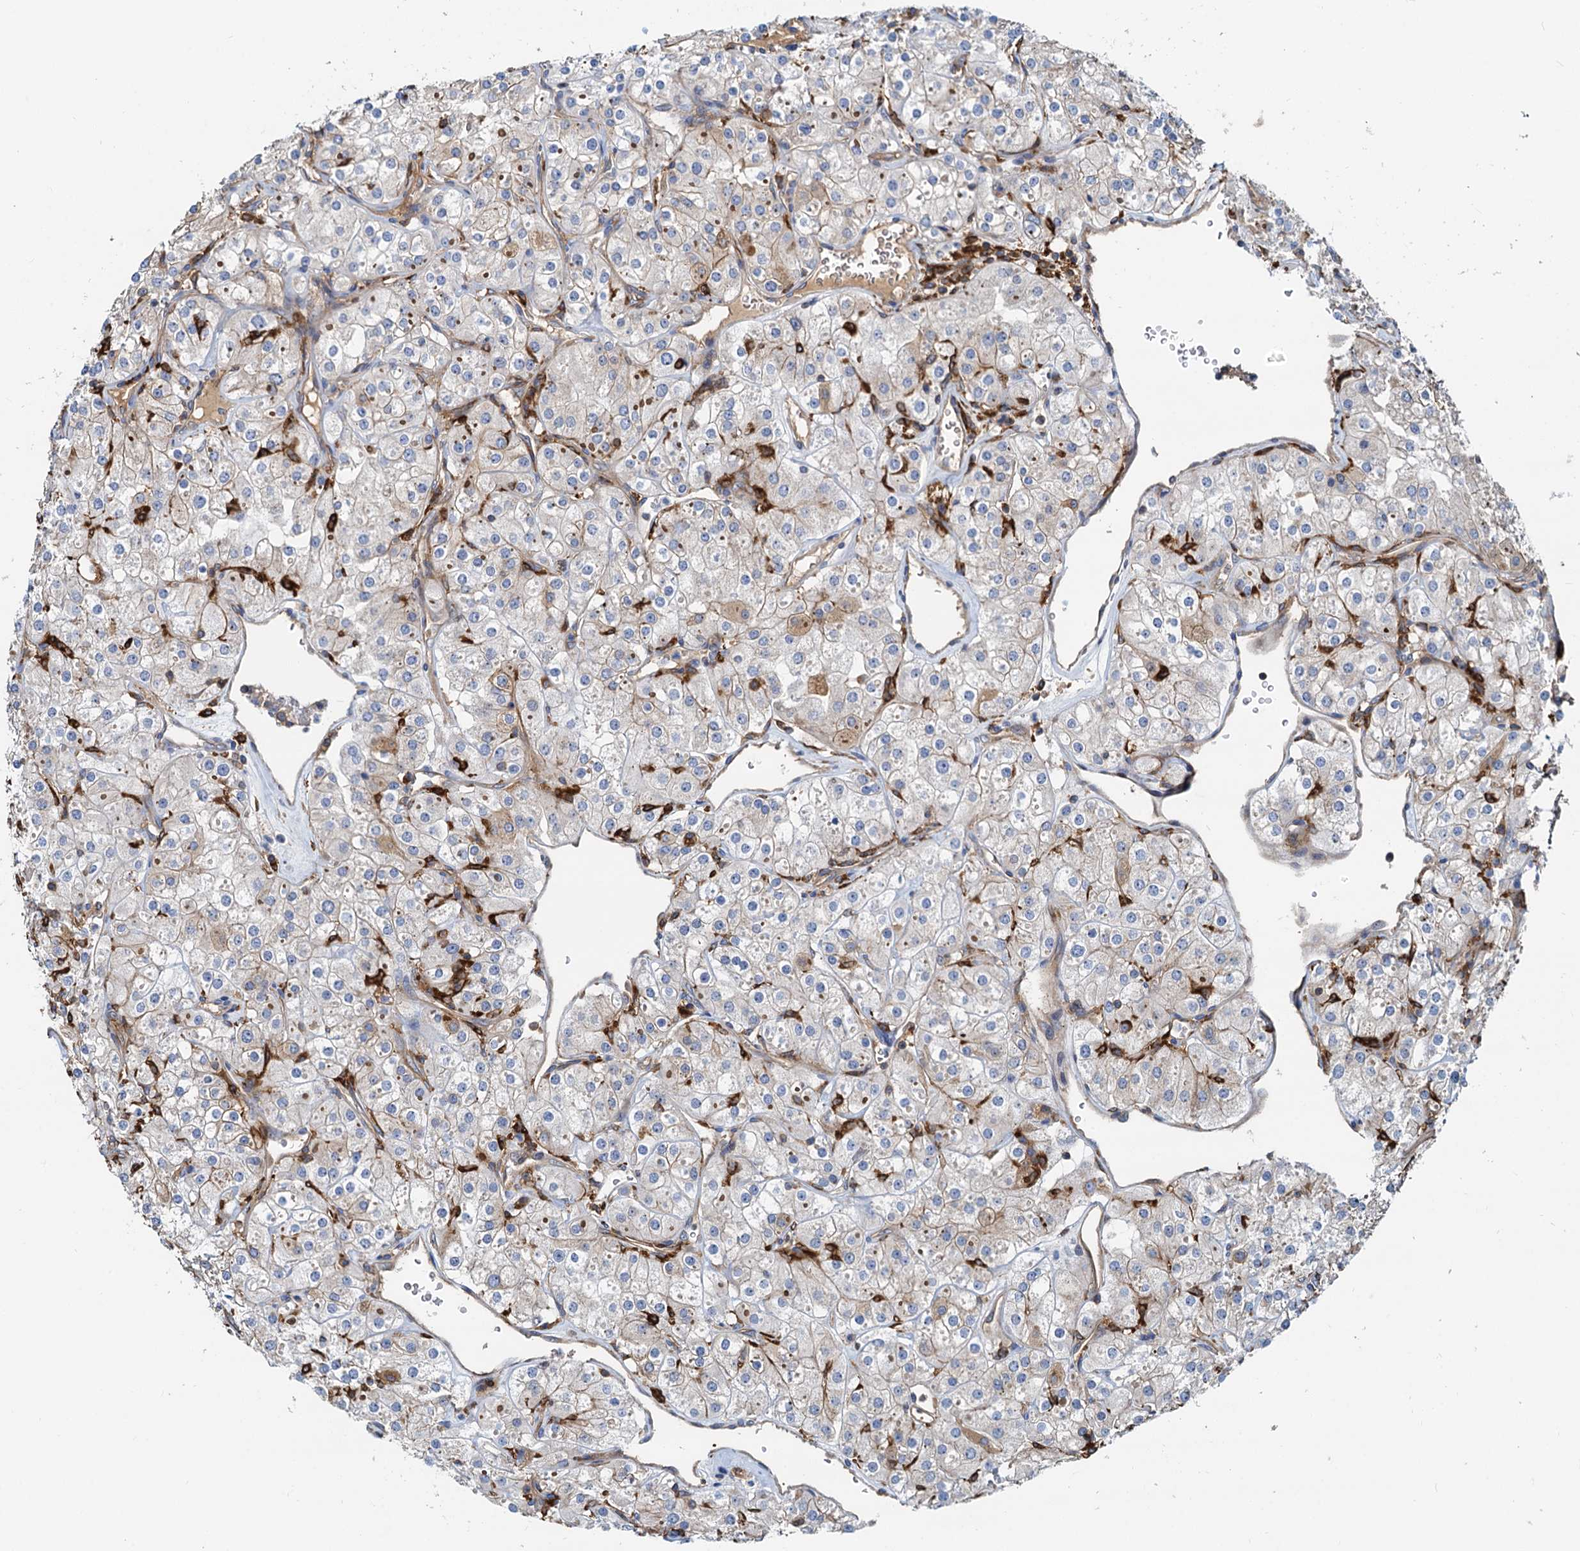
{"staining": {"intensity": "negative", "quantity": "none", "location": "none"}, "tissue": "renal cancer", "cell_type": "Tumor cells", "image_type": "cancer", "snomed": [{"axis": "morphology", "description": "Adenocarcinoma, NOS"}, {"axis": "topography", "description": "Kidney"}], "caption": "Photomicrograph shows no significant protein positivity in tumor cells of adenocarcinoma (renal).", "gene": "LNX2", "patient": {"sex": "male", "age": 77}}